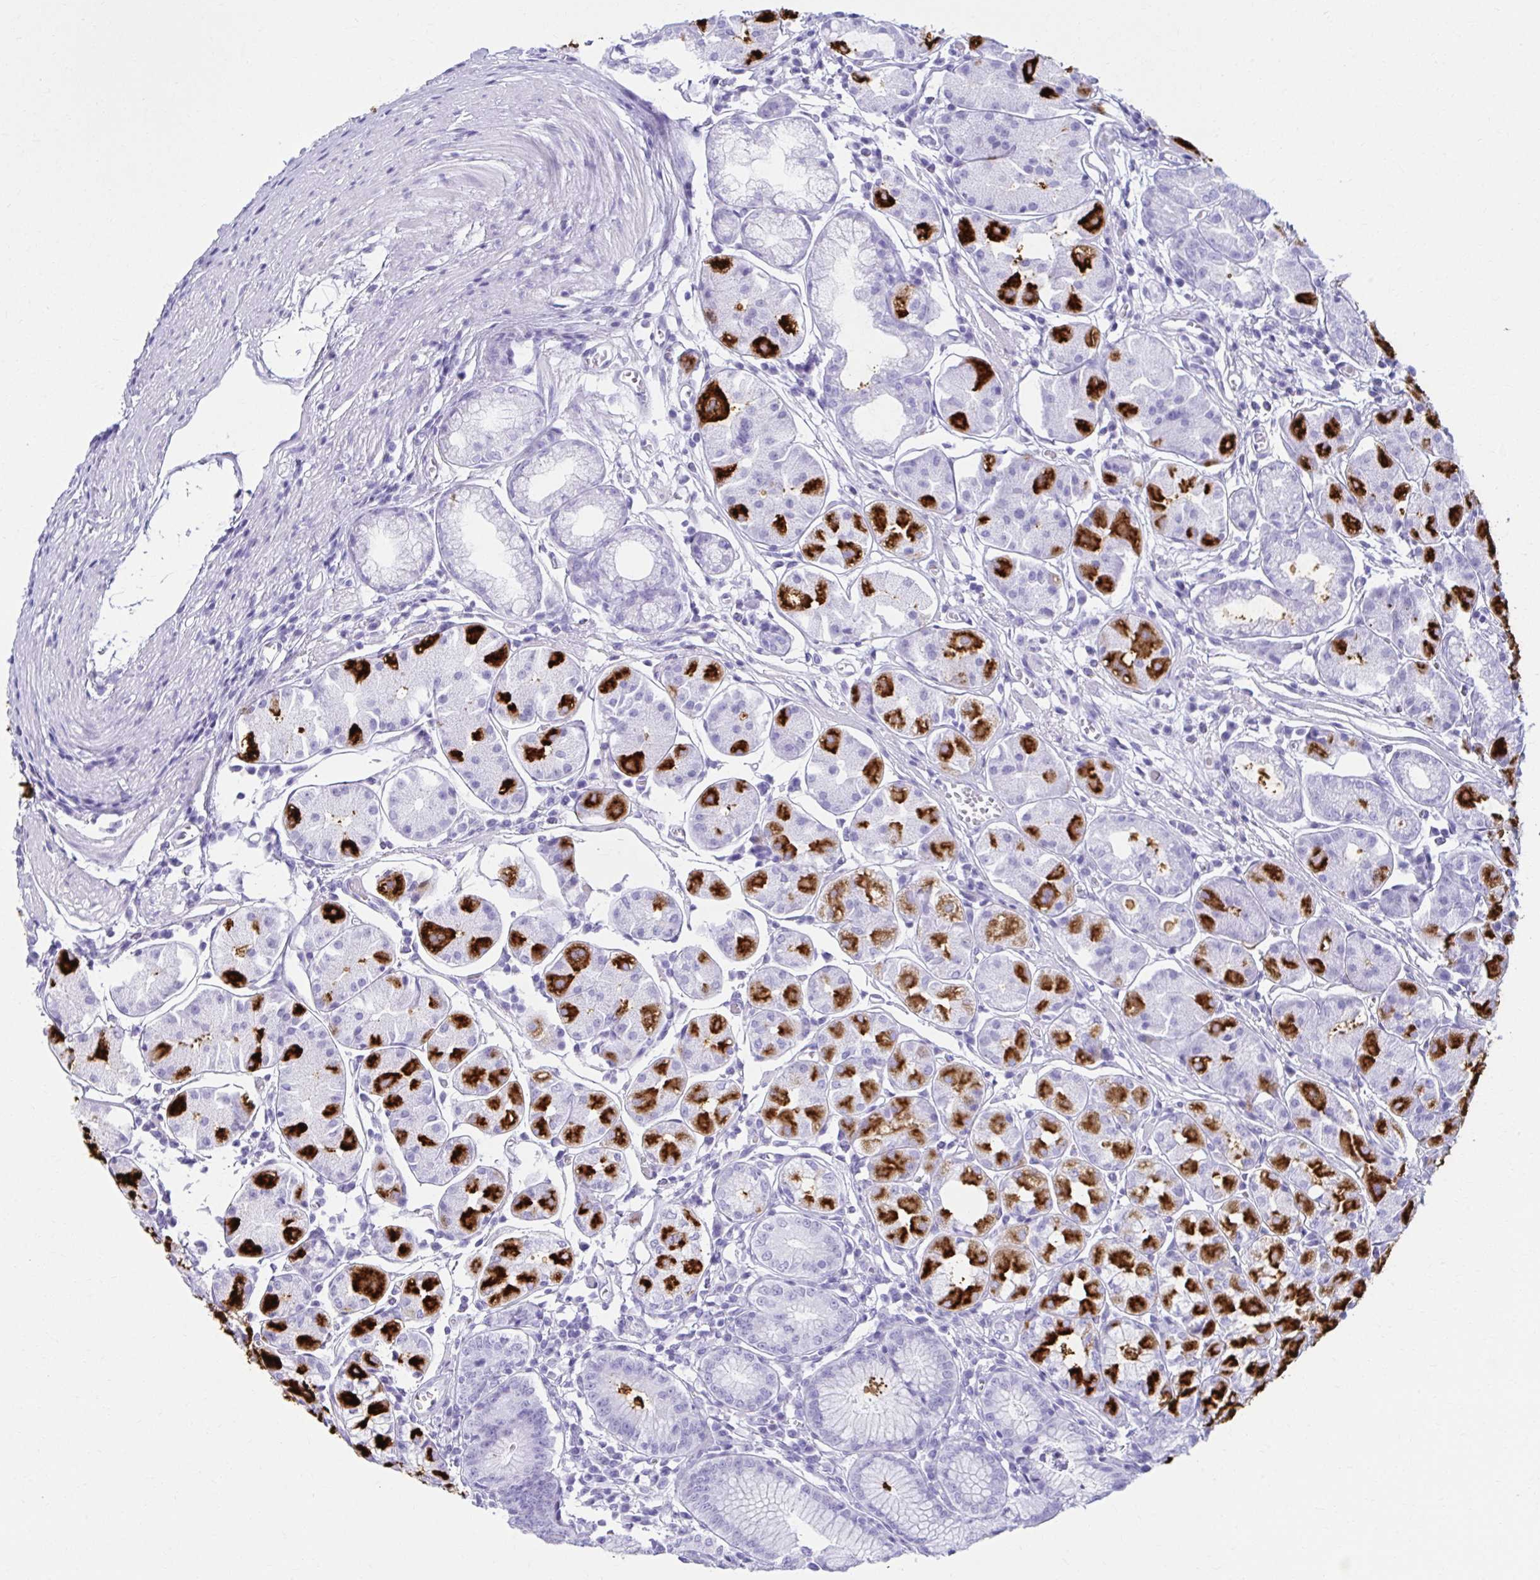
{"staining": {"intensity": "strong", "quantity": "25%-75%", "location": "cytoplasmic/membranous"}, "tissue": "stomach", "cell_type": "Glandular cells", "image_type": "normal", "snomed": [{"axis": "morphology", "description": "Normal tissue, NOS"}, {"axis": "topography", "description": "Stomach"}], "caption": "The histopathology image demonstrates immunohistochemical staining of unremarkable stomach. There is strong cytoplasmic/membranous expression is seen in approximately 25%-75% of glandular cells. Ihc stains the protein of interest in brown and the nuclei are stained blue.", "gene": "ATP4B", "patient": {"sex": "male", "age": 55}}